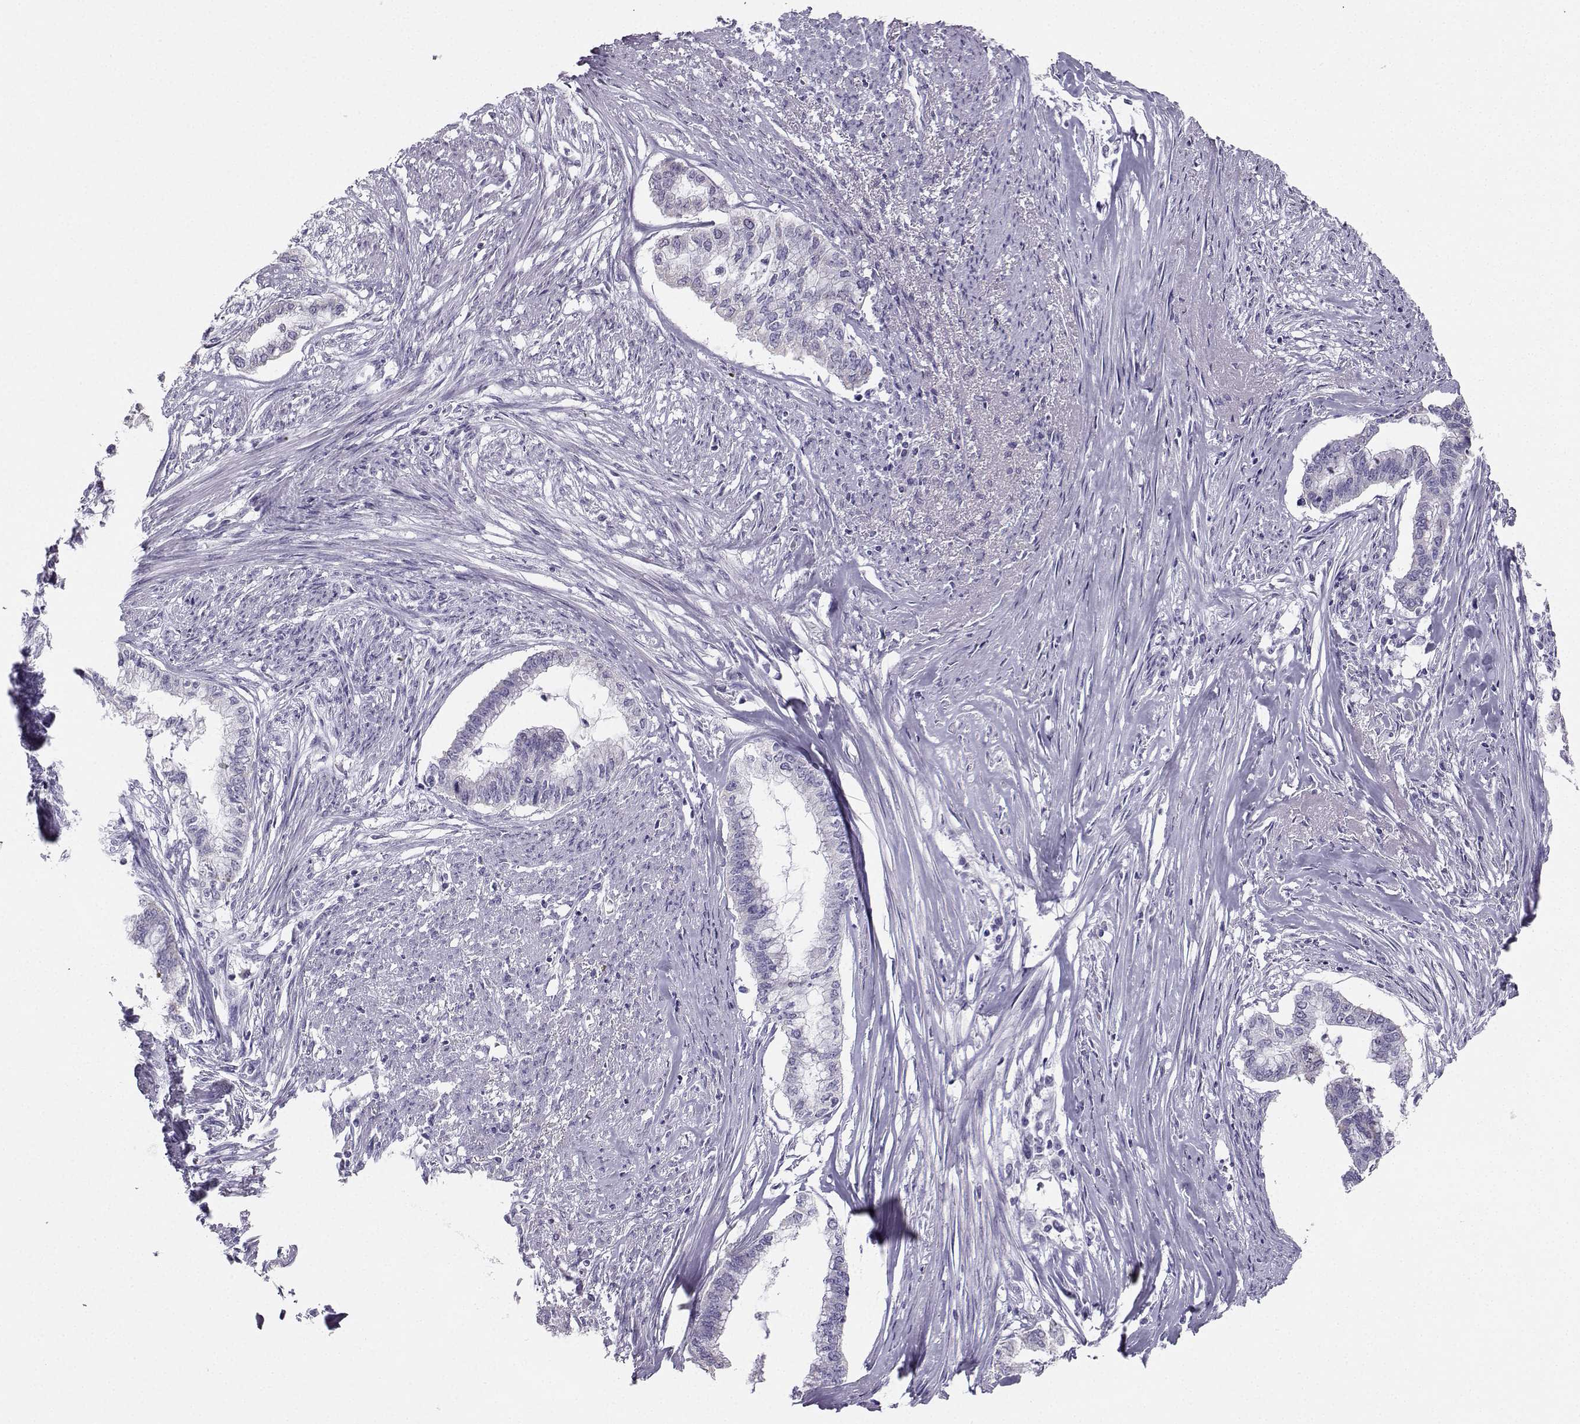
{"staining": {"intensity": "negative", "quantity": "none", "location": "none"}, "tissue": "endometrial cancer", "cell_type": "Tumor cells", "image_type": "cancer", "snomed": [{"axis": "morphology", "description": "Adenocarcinoma, NOS"}, {"axis": "topography", "description": "Endometrium"}], "caption": "Tumor cells are negative for brown protein staining in adenocarcinoma (endometrial).", "gene": "AVP", "patient": {"sex": "female", "age": 79}}